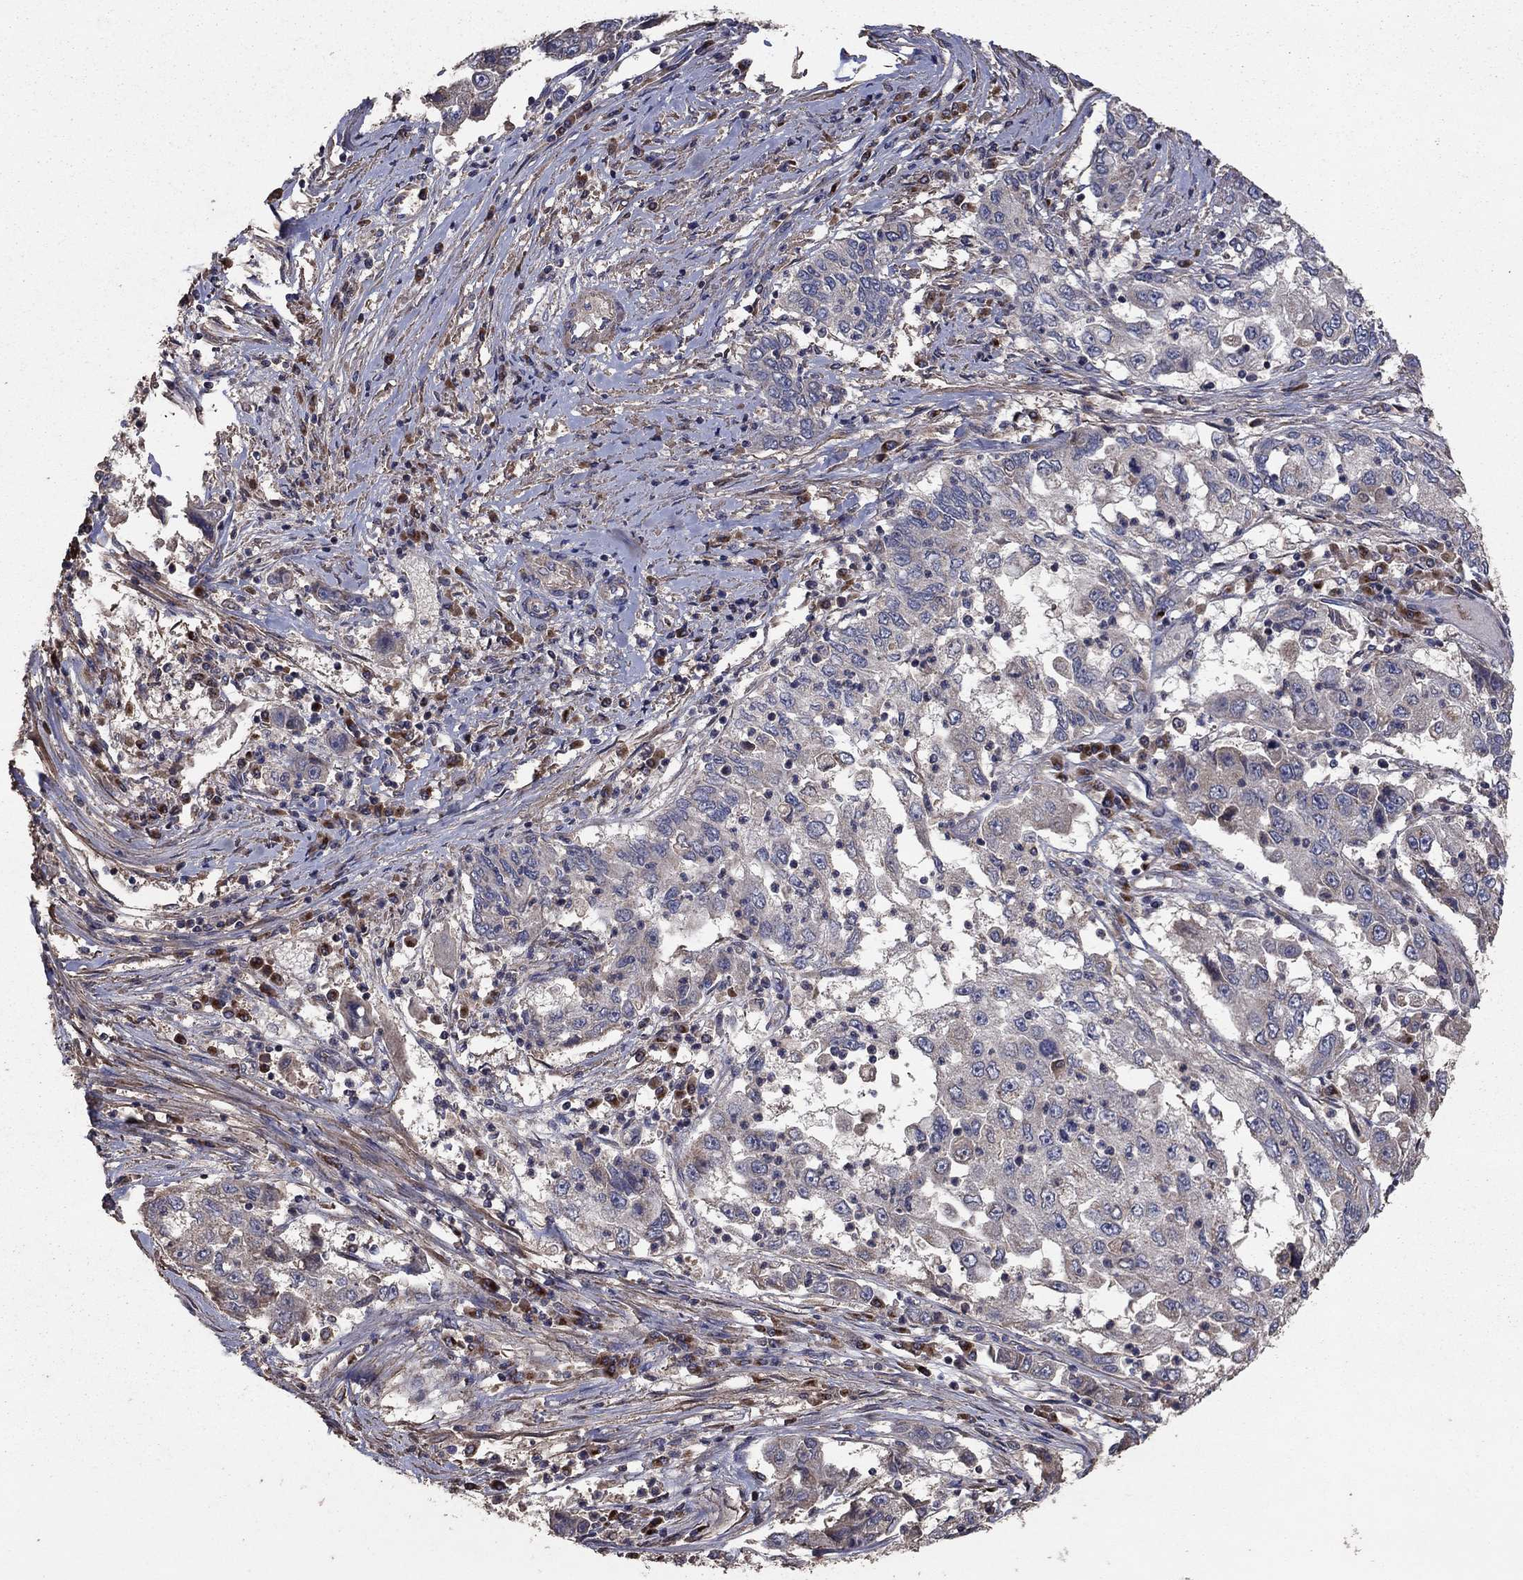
{"staining": {"intensity": "negative", "quantity": "none", "location": "none"}, "tissue": "cervical cancer", "cell_type": "Tumor cells", "image_type": "cancer", "snomed": [{"axis": "morphology", "description": "Squamous cell carcinoma, NOS"}, {"axis": "topography", "description": "Cervix"}], "caption": "A high-resolution photomicrograph shows immunohistochemistry staining of cervical cancer (squamous cell carcinoma), which reveals no significant positivity in tumor cells. (DAB immunohistochemistry with hematoxylin counter stain).", "gene": "FLT4", "patient": {"sex": "female", "age": 36}}